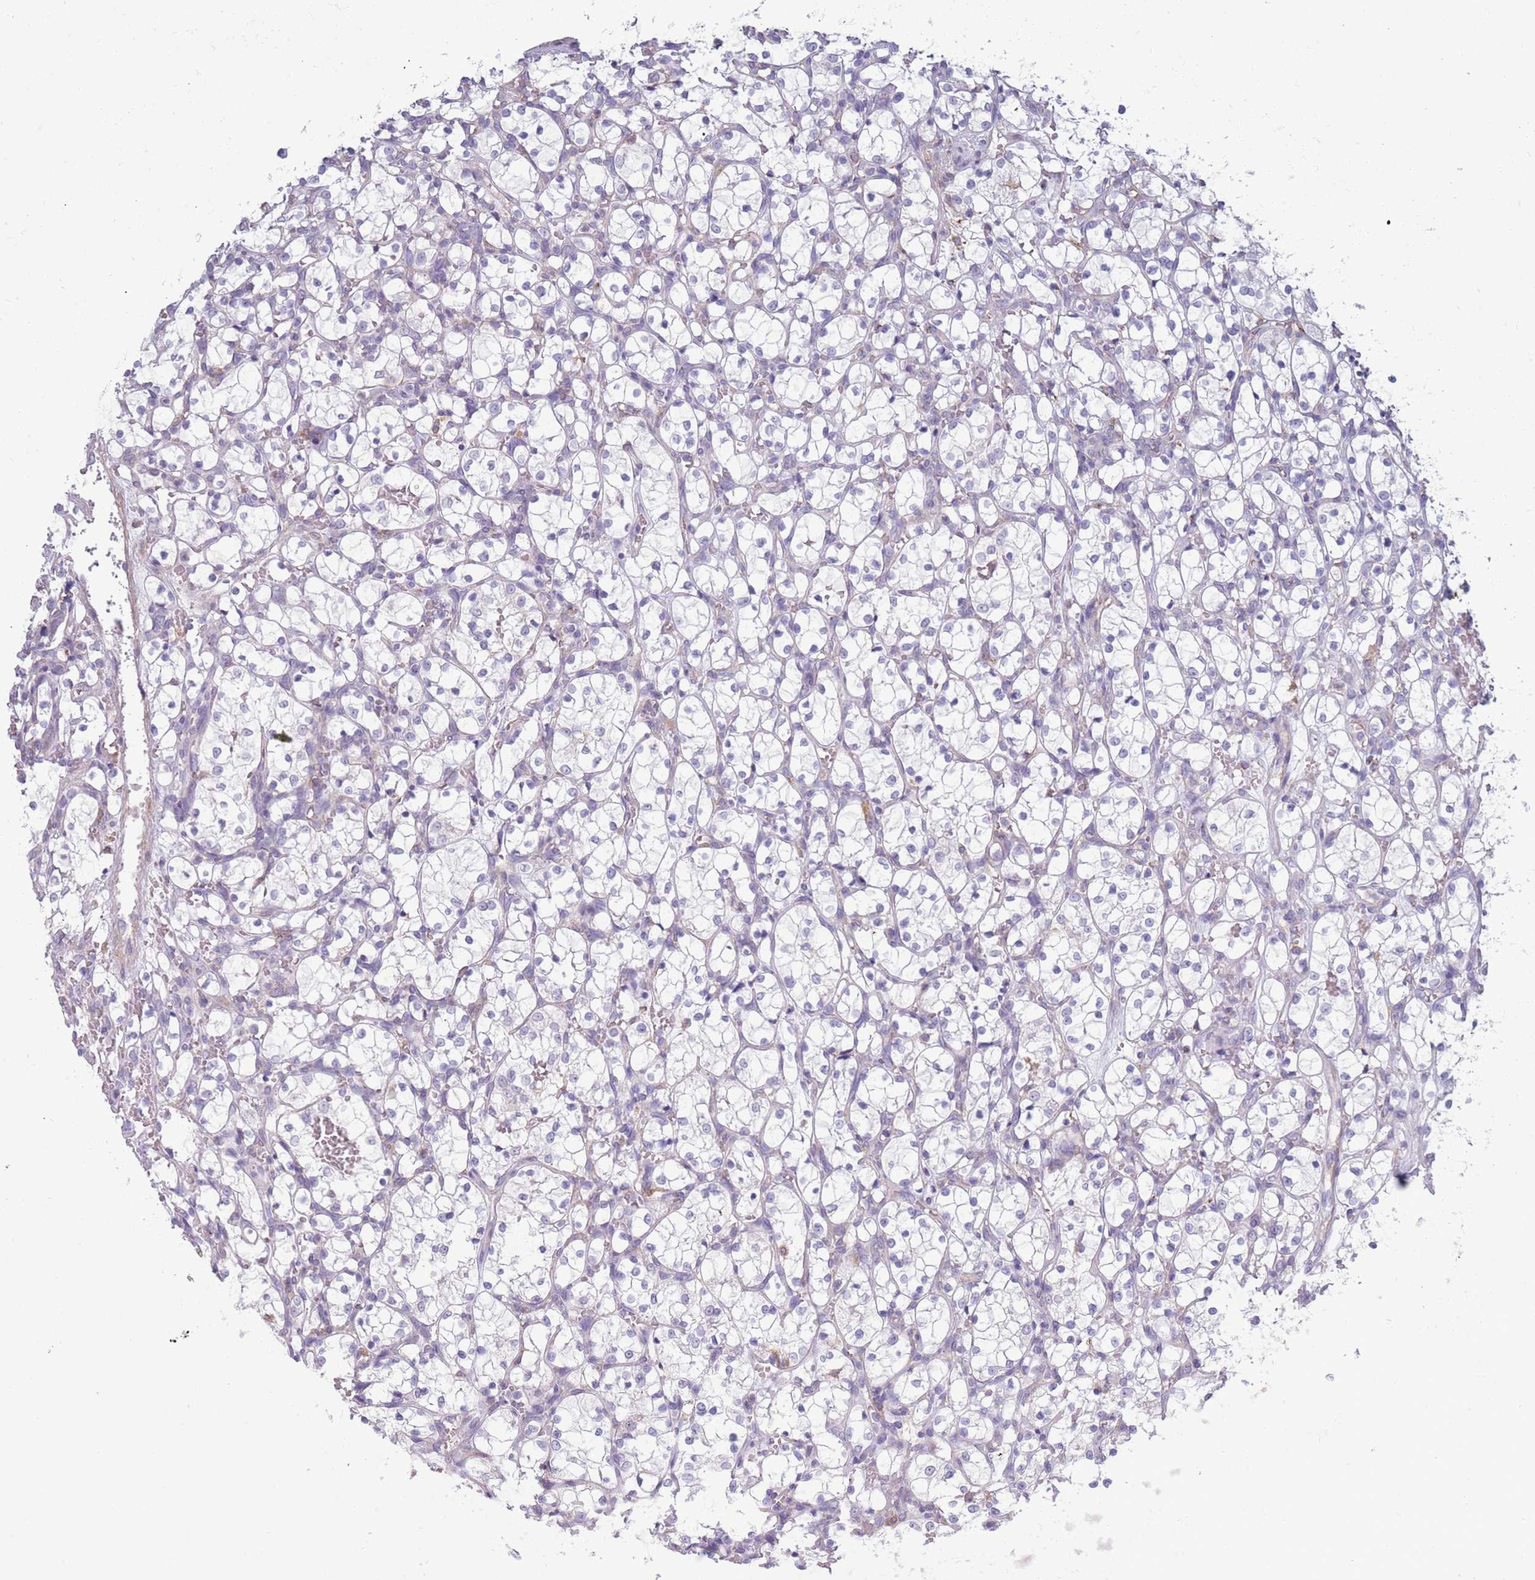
{"staining": {"intensity": "negative", "quantity": "none", "location": "none"}, "tissue": "renal cancer", "cell_type": "Tumor cells", "image_type": "cancer", "snomed": [{"axis": "morphology", "description": "Adenocarcinoma, NOS"}, {"axis": "topography", "description": "Kidney"}], "caption": "IHC histopathology image of neoplastic tissue: renal cancer (adenocarcinoma) stained with DAB (3,3'-diaminobenzidine) demonstrates no significant protein expression in tumor cells.", "gene": "ACSBG1", "patient": {"sex": "female", "age": 69}}